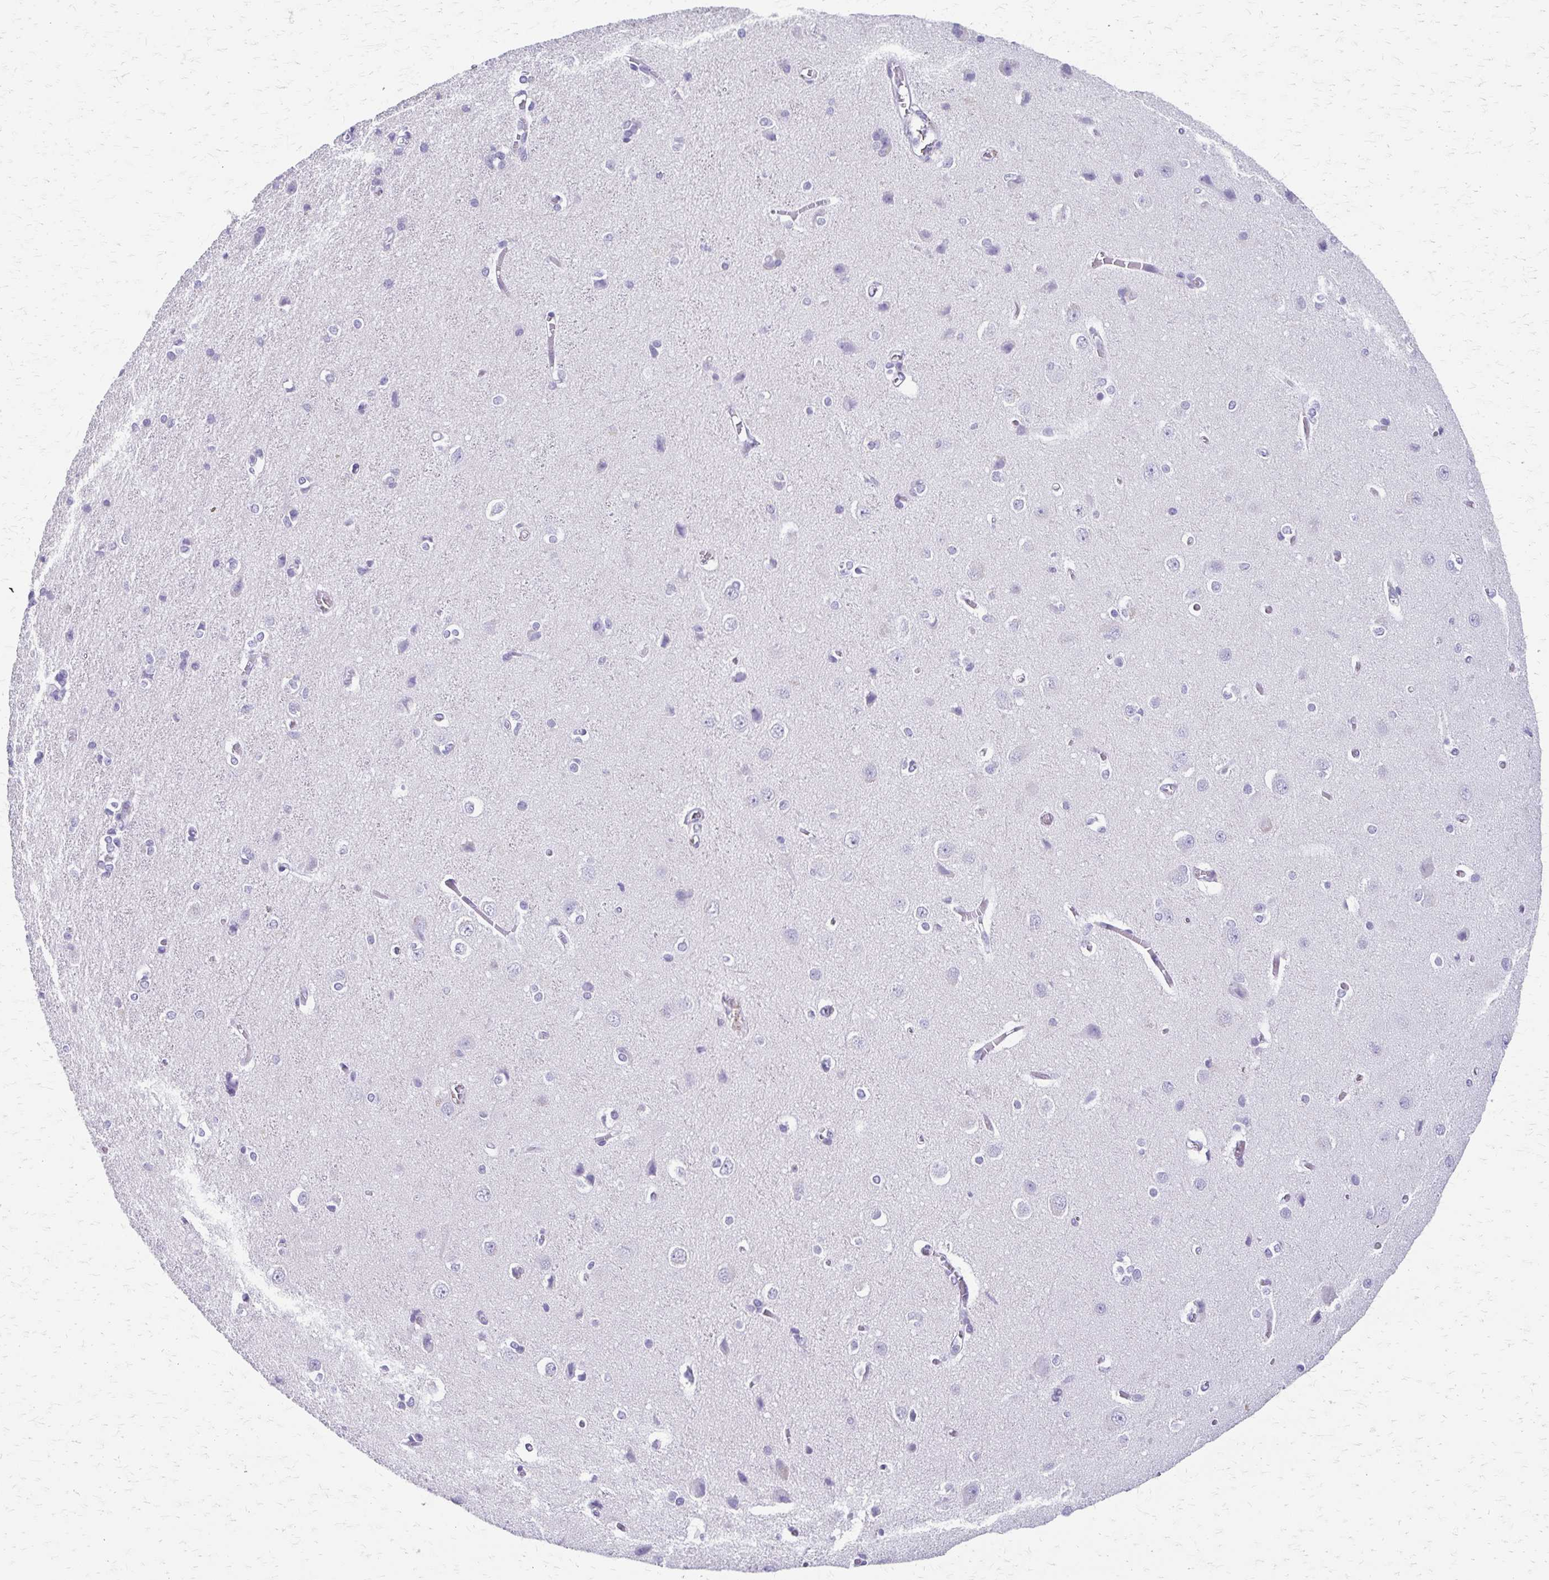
{"staining": {"intensity": "negative", "quantity": "none", "location": "none"}, "tissue": "cerebral cortex", "cell_type": "Endothelial cells", "image_type": "normal", "snomed": [{"axis": "morphology", "description": "Normal tissue, NOS"}, {"axis": "topography", "description": "Cerebral cortex"}], "caption": "Micrograph shows no protein positivity in endothelial cells of unremarkable cerebral cortex.", "gene": "ZSCAN5B", "patient": {"sex": "male", "age": 37}}